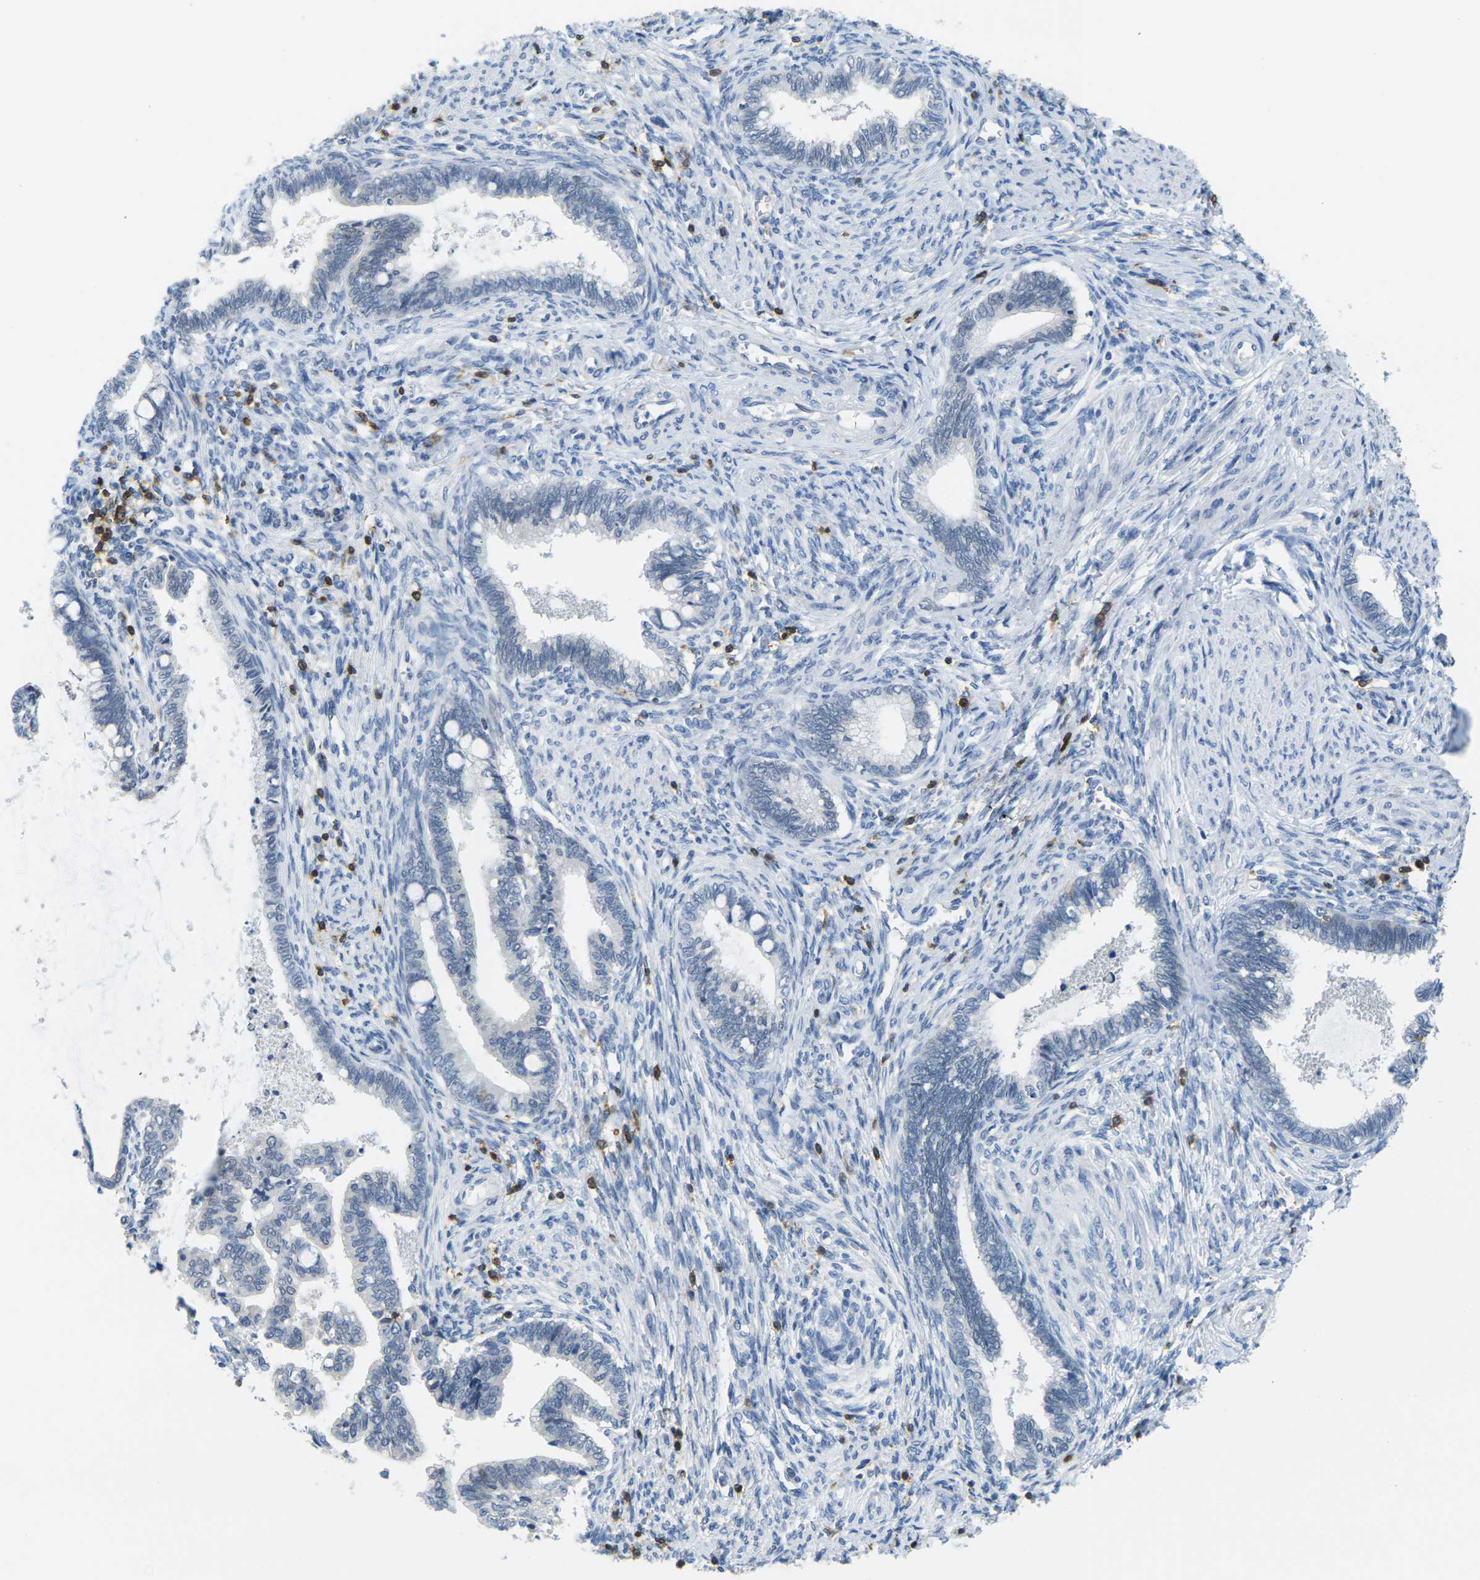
{"staining": {"intensity": "negative", "quantity": "none", "location": "none"}, "tissue": "cervical cancer", "cell_type": "Tumor cells", "image_type": "cancer", "snomed": [{"axis": "morphology", "description": "Adenocarcinoma, NOS"}, {"axis": "topography", "description": "Cervix"}], "caption": "Photomicrograph shows no protein staining in tumor cells of cervical cancer (adenocarcinoma) tissue. (Brightfield microscopy of DAB immunohistochemistry at high magnification).", "gene": "CD3D", "patient": {"sex": "female", "age": 44}}